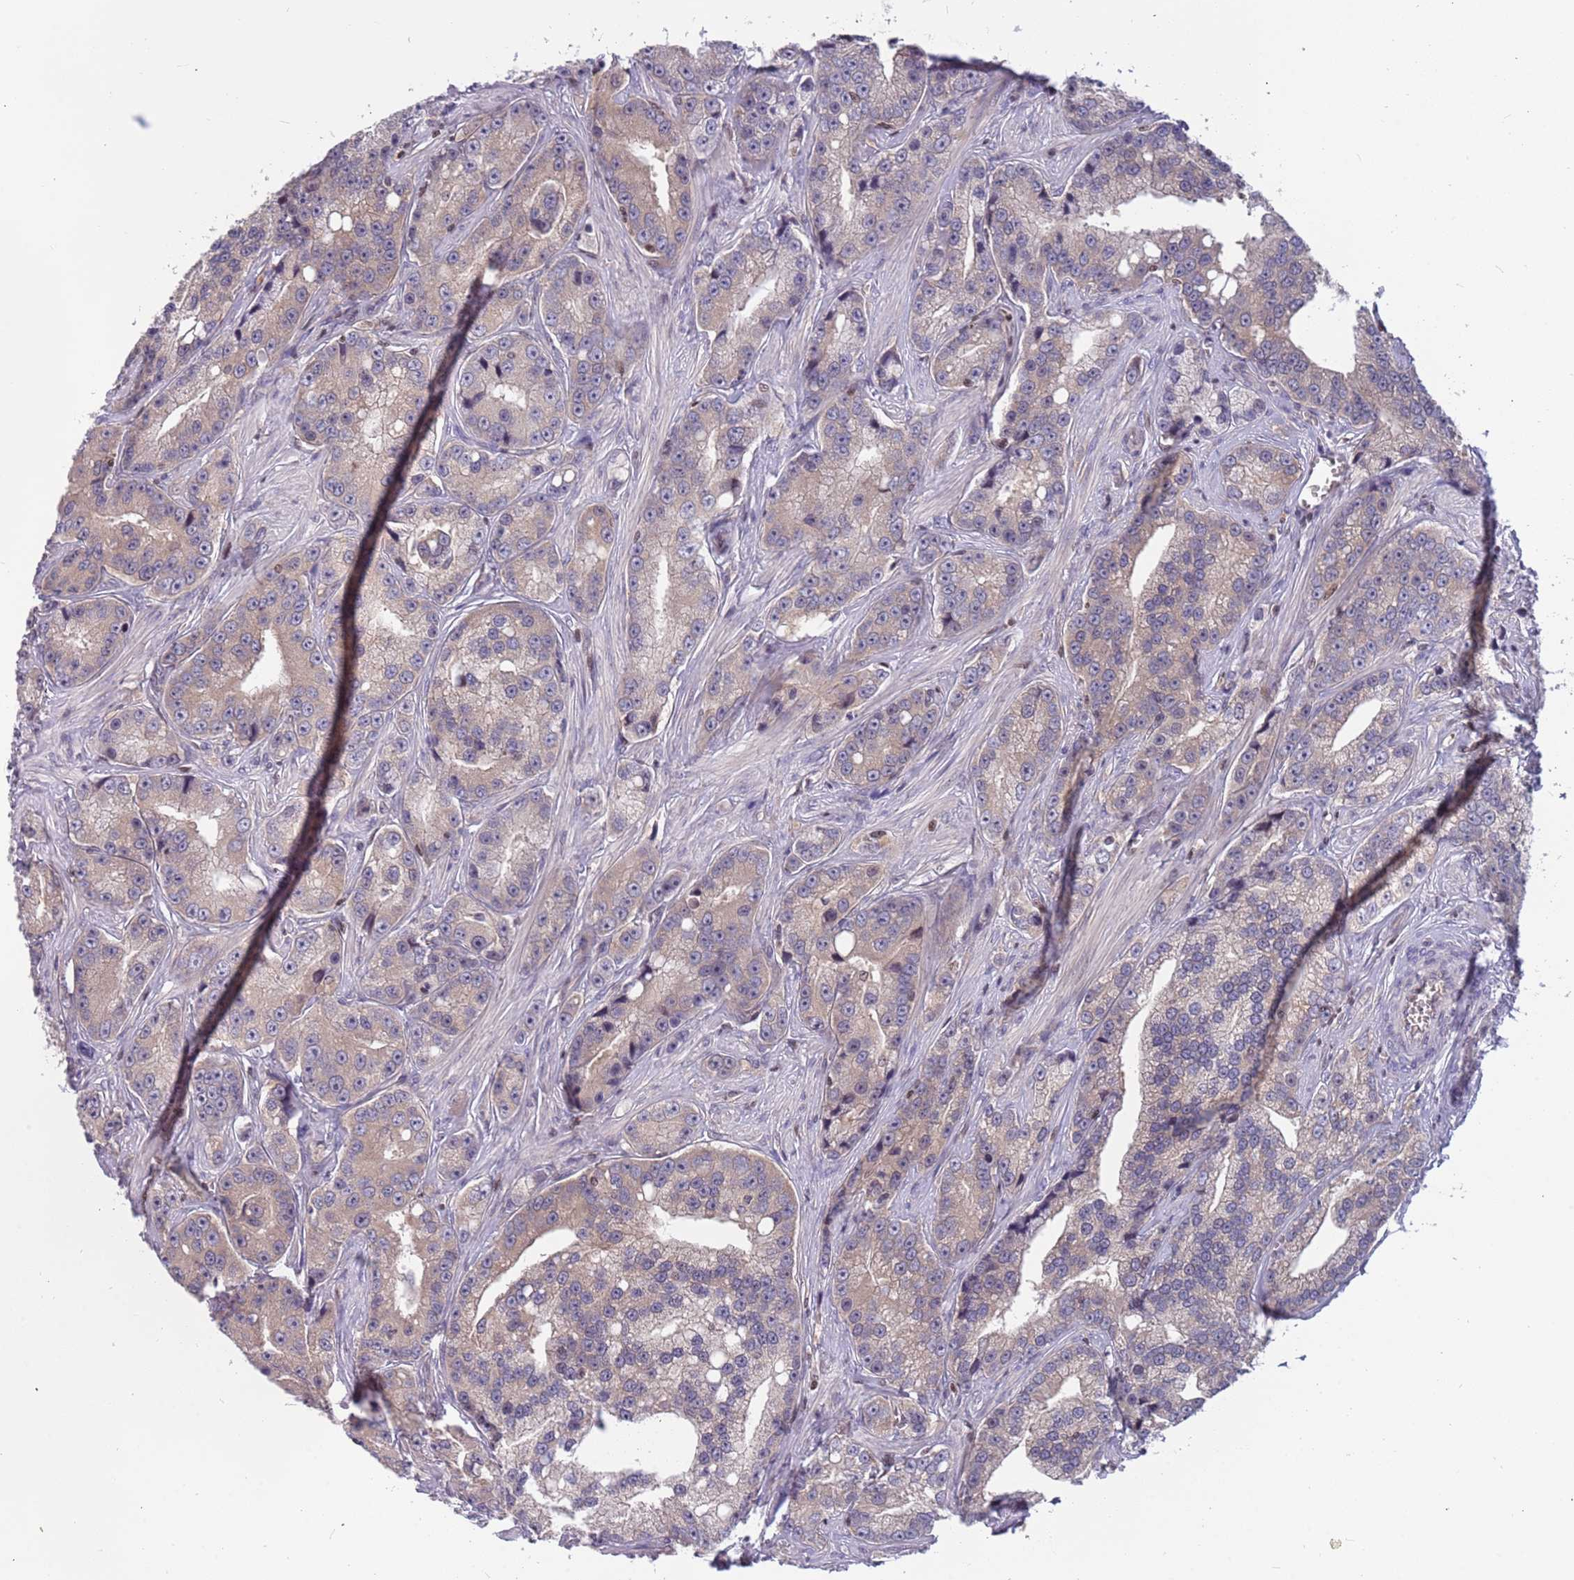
{"staining": {"intensity": "weak", "quantity": "<25%", "location": "cytoplasmic/membranous"}, "tissue": "prostate cancer", "cell_type": "Tumor cells", "image_type": "cancer", "snomed": [{"axis": "morphology", "description": "Adenocarcinoma, High grade"}, {"axis": "topography", "description": "Prostate"}], "caption": "Prostate cancer (high-grade adenocarcinoma) was stained to show a protein in brown. There is no significant staining in tumor cells. The staining is performed using DAB (3,3'-diaminobenzidine) brown chromogen with nuclei counter-stained in using hematoxylin.", "gene": "ARHGEF5", "patient": {"sex": "male", "age": 74}}